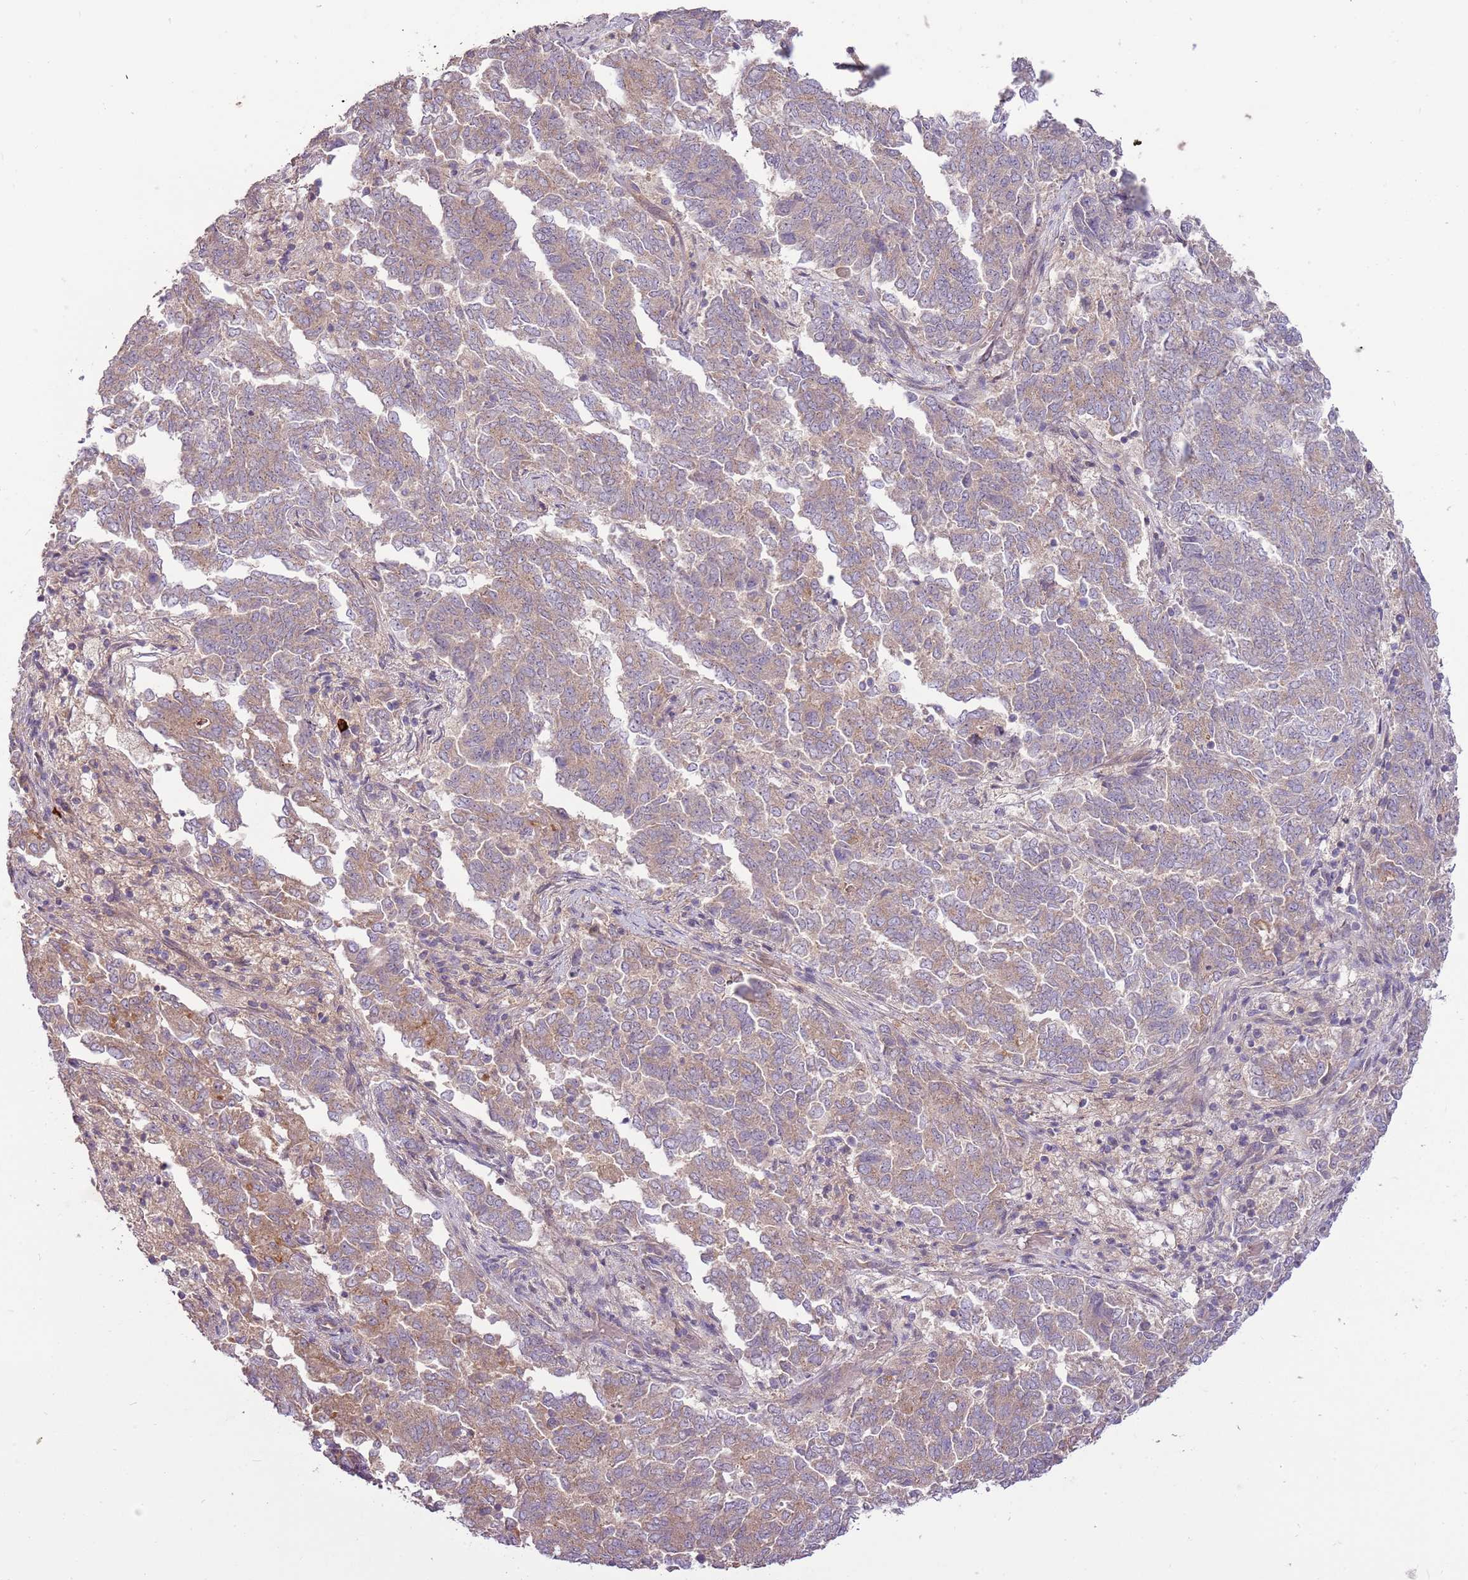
{"staining": {"intensity": "weak", "quantity": ">75%", "location": "cytoplasmic/membranous"}, "tissue": "endometrial cancer", "cell_type": "Tumor cells", "image_type": "cancer", "snomed": [{"axis": "morphology", "description": "Adenocarcinoma, NOS"}, {"axis": "topography", "description": "Endometrium"}], "caption": "An IHC histopathology image of neoplastic tissue is shown. Protein staining in brown highlights weak cytoplasmic/membranous positivity in endometrial cancer (adenocarcinoma) within tumor cells.", "gene": "RNF128", "patient": {"sex": "female", "age": 80}}